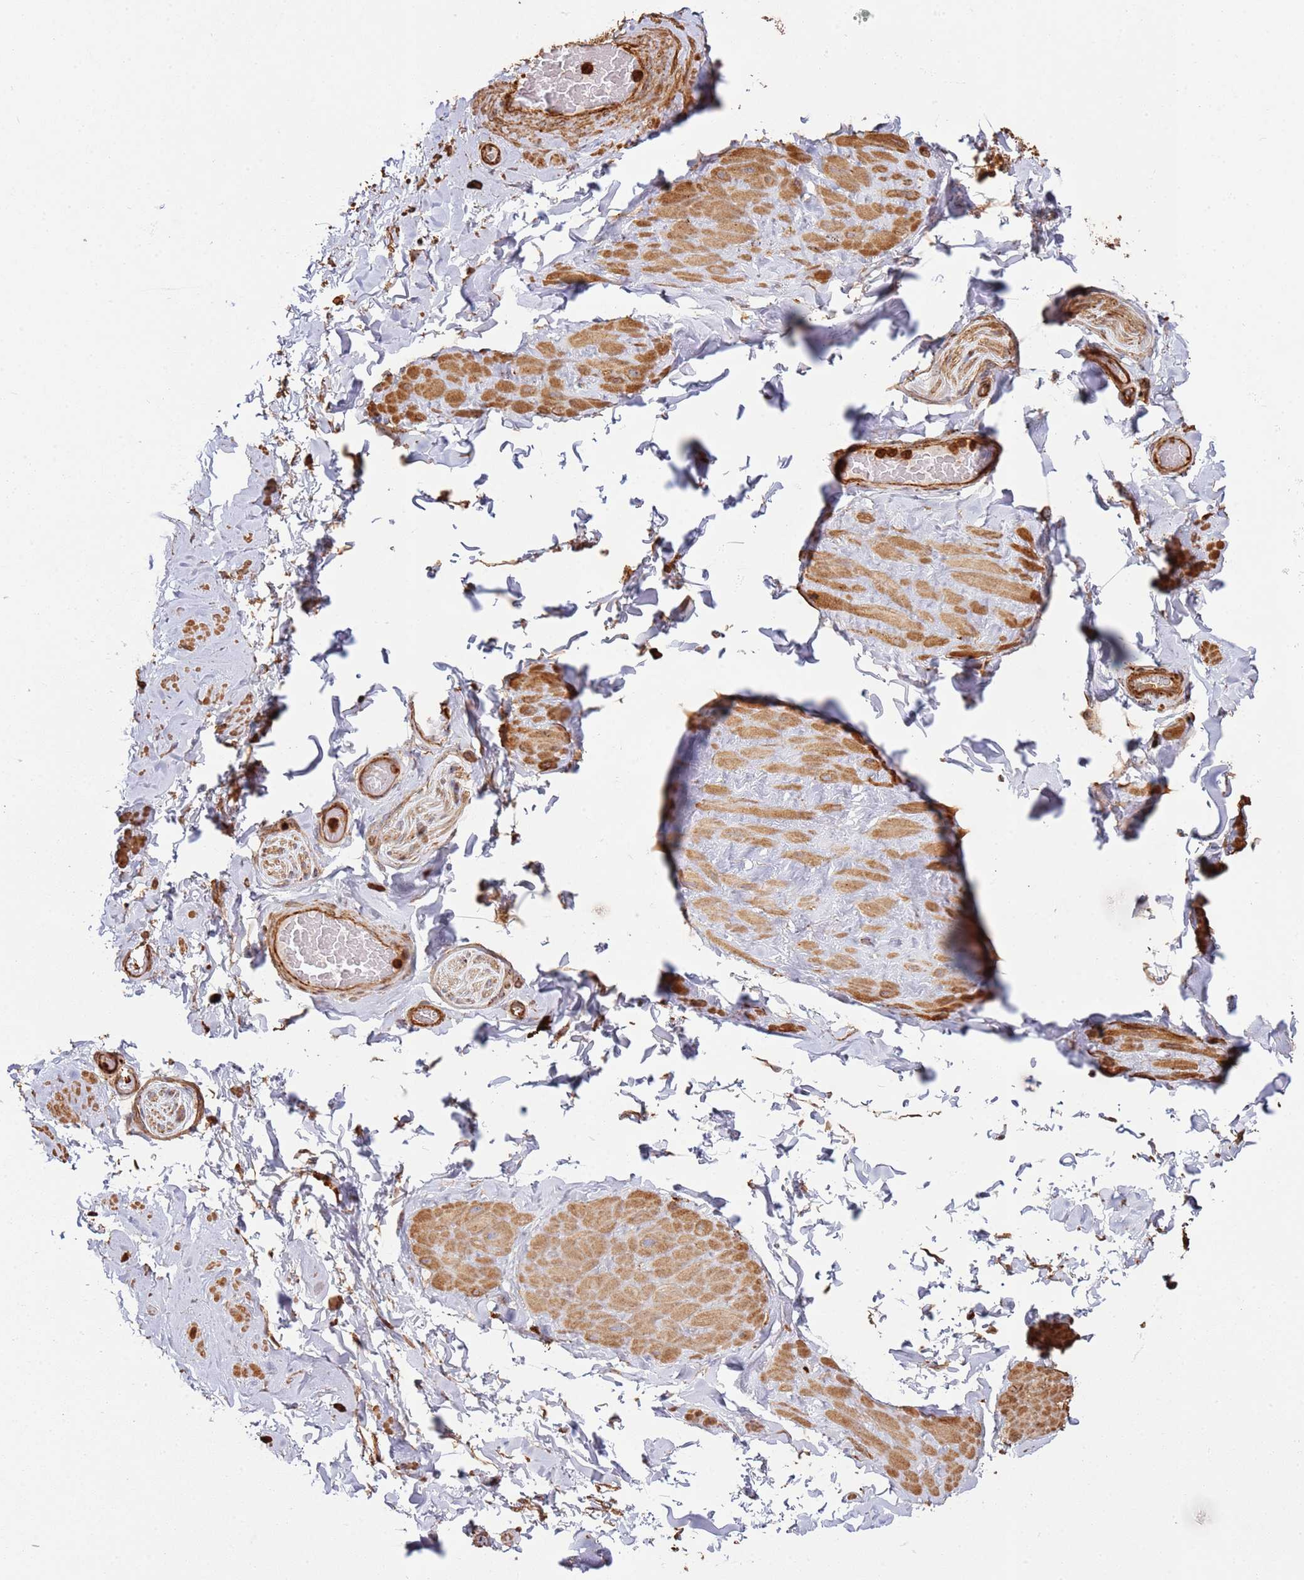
{"staining": {"intensity": "strong", "quantity": ">75%", "location": "cytoplasmic/membranous"}, "tissue": "adipose tissue", "cell_type": "Adipocytes", "image_type": "normal", "snomed": [{"axis": "morphology", "description": "Normal tissue, NOS"}, {"axis": "topography", "description": "Soft tissue"}, {"axis": "topography", "description": "Vascular tissue"}], "caption": "A photomicrograph of human adipose tissue stained for a protein displays strong cytoplasmic/membranous brown staining in adipocytes. (Stains: DAB in brown, nuclei in blue, Microscopy: brightfield microscopy at high magnification).", "gene": "NDUFAF4", "patient": {"sex": "male", "age": 41}}